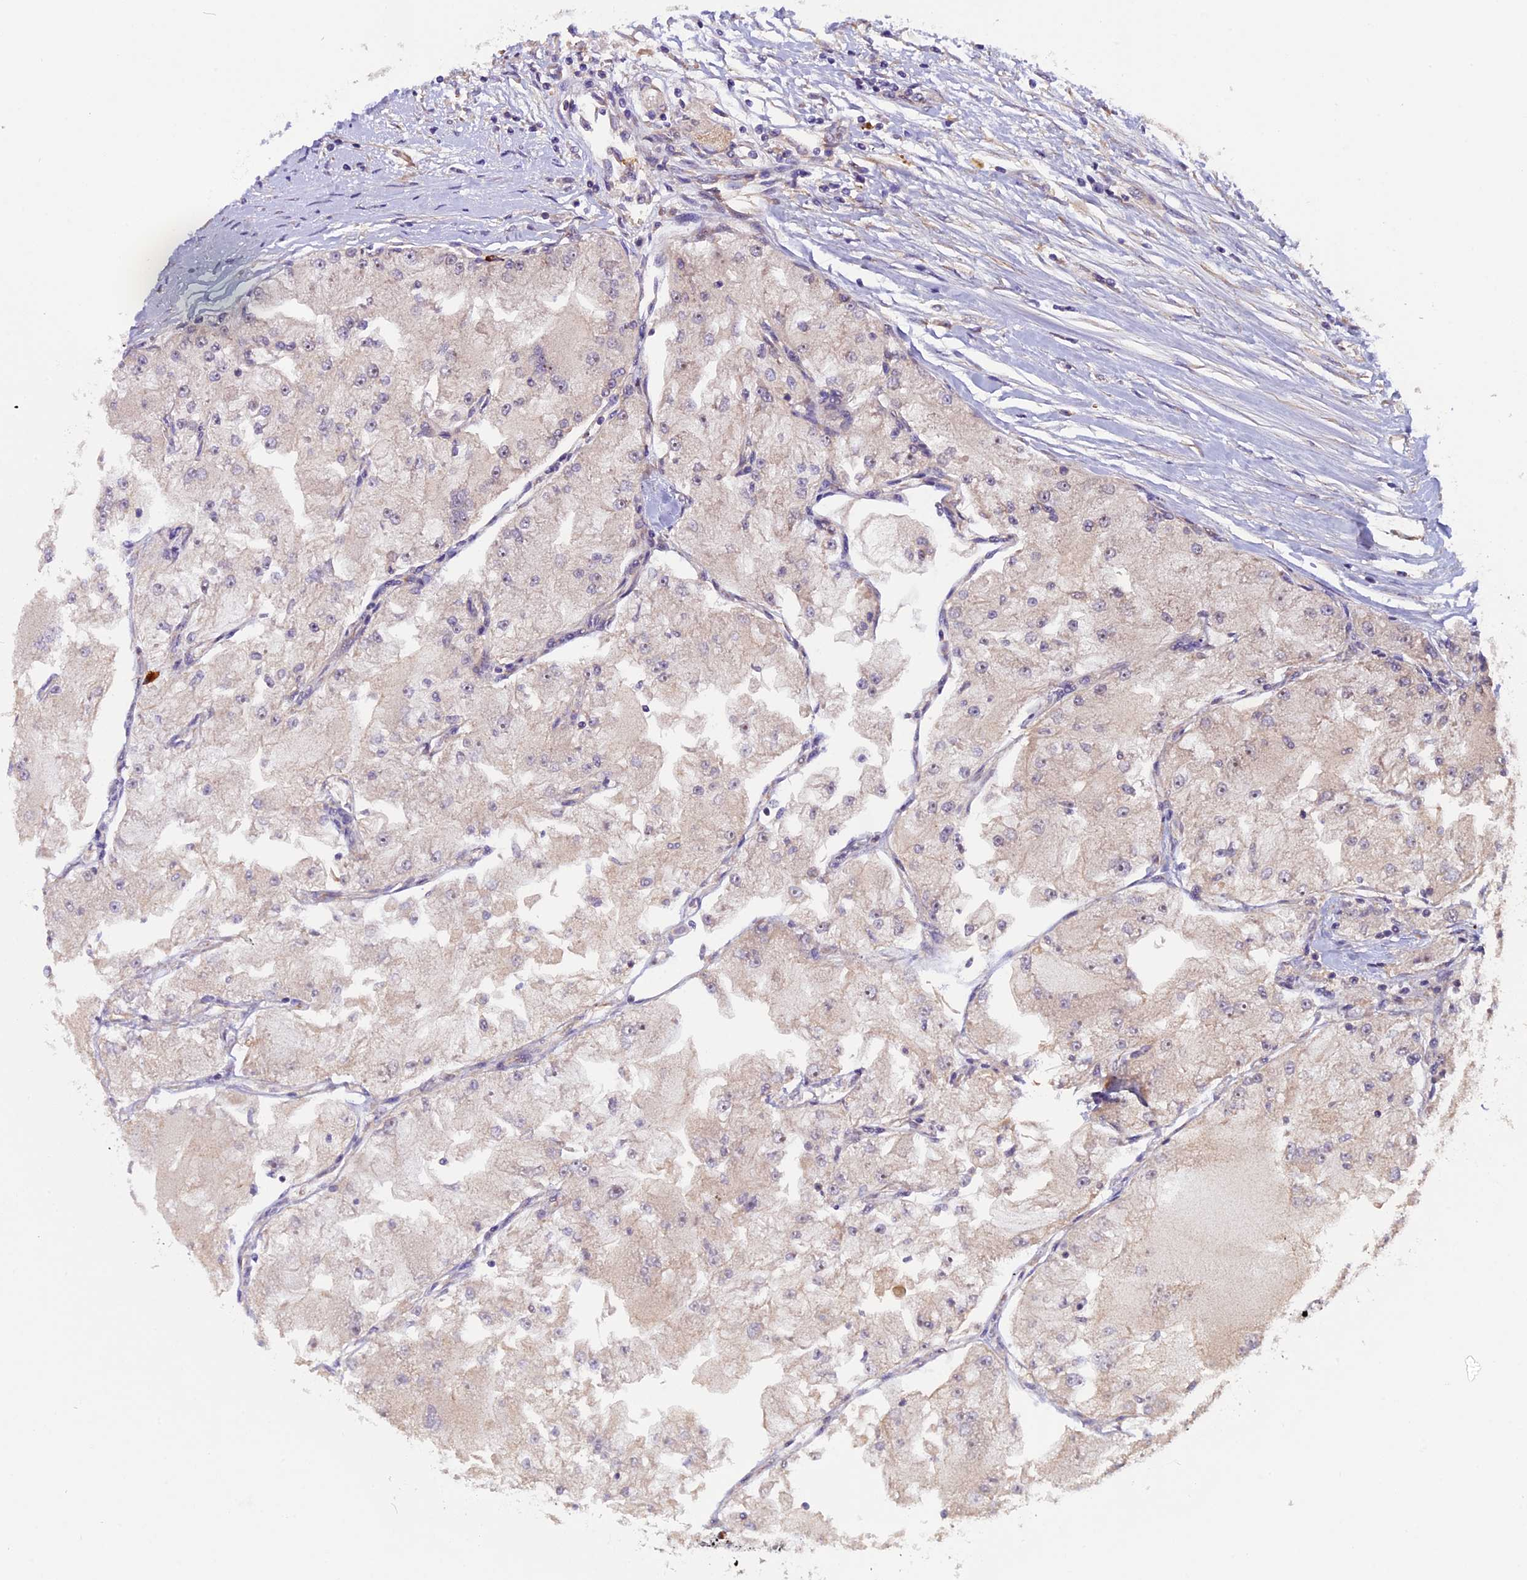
{"staining": {"intensity": "negative", "quantity": "none", "location": "none"}, "tissue": "renal cancer", "cell_type": "Tumor cells", "image_type": "cancer", "snomed": [{"axis": "morphology", "description": "Adenocarcinoma, NOS"}, {"axis": "topography", "description": "Kidney"}], "caption": "Histopathology image shows no significant protein expression in tumor cells of renal adenocarcinoma. (DAB immunohistochemistry (IHC), high magnification).", "gene": "FRY", "patient": {"sex": "female", "age": 72}}